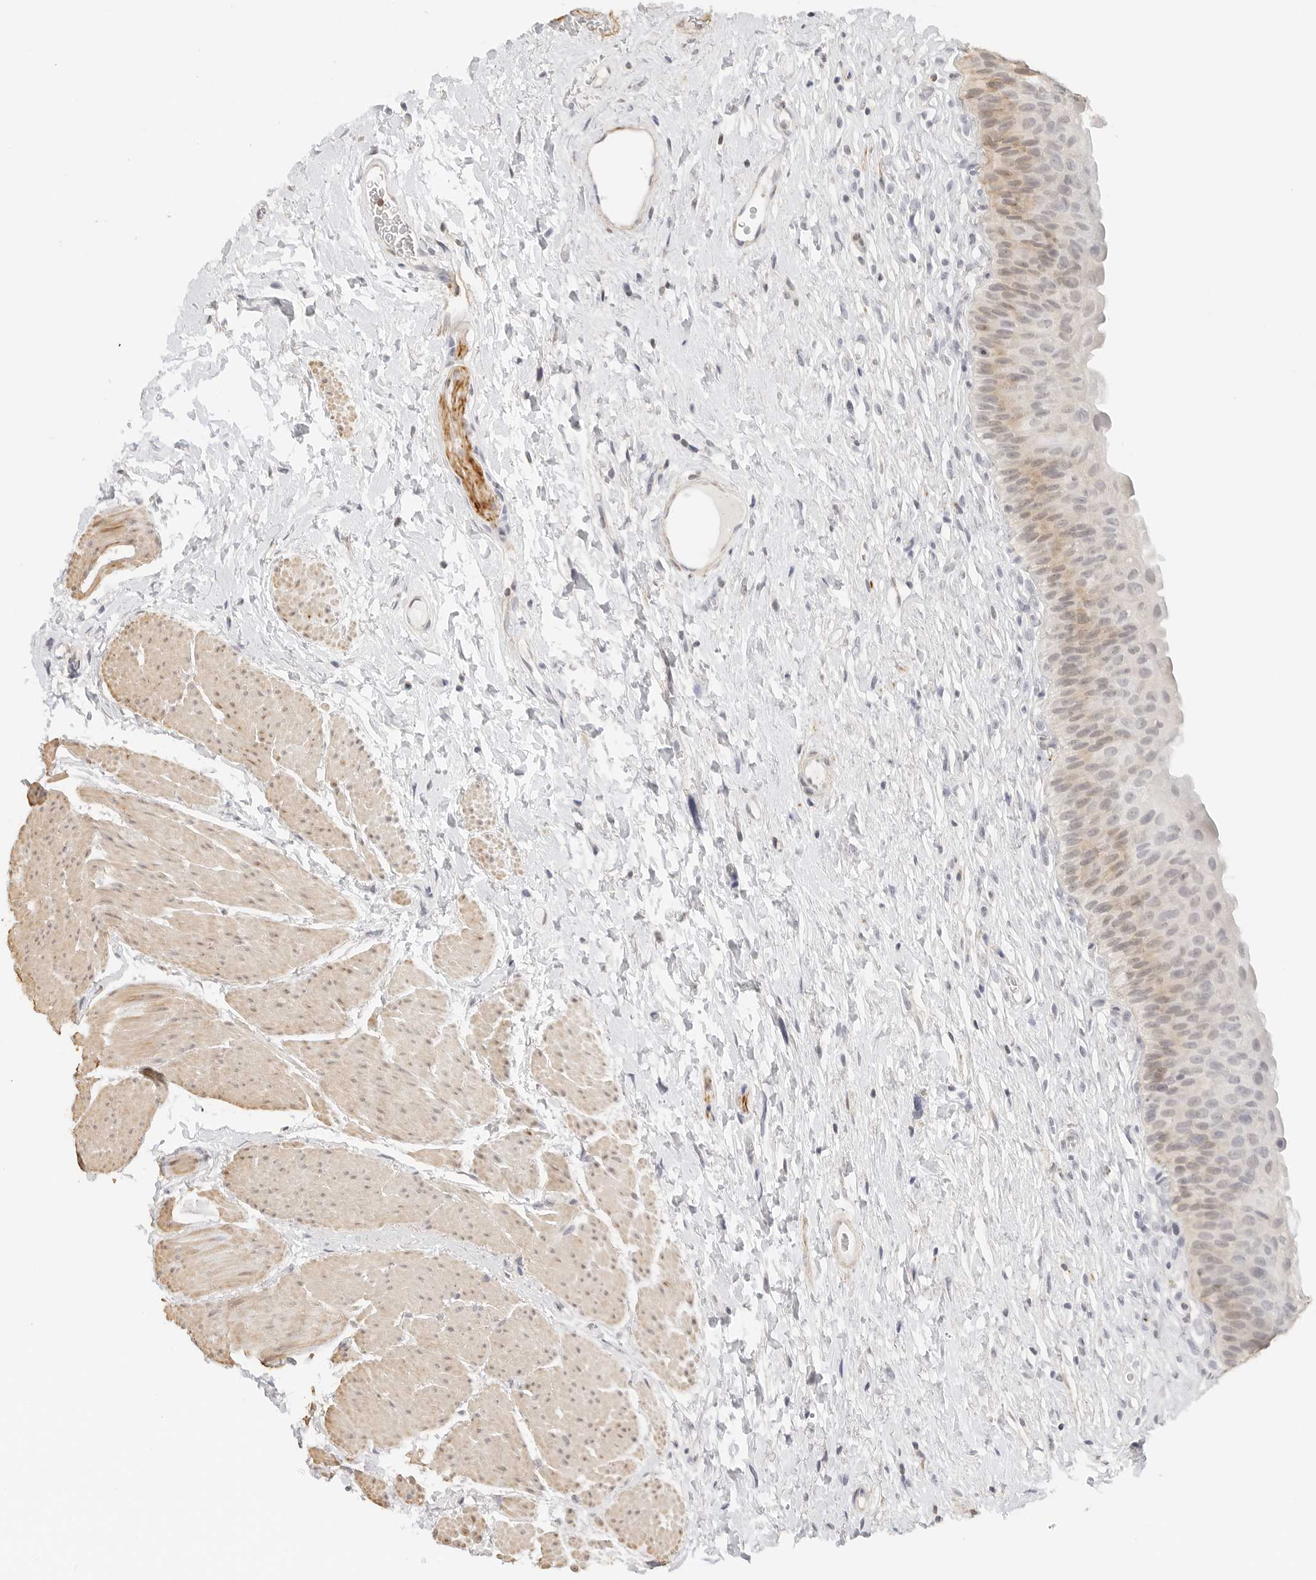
{"staining": {"intensity": "moderate", "quantity": "25%-75%", "location": "cytoplasmic/membranous"}, "tissue": "urinary bladder", "cell_type": "Urothelial cells", "image_type": "normal", "snomed": [{"axis": "morphology", "description": "Normal tissue, NOS"}, {"axis": "topography", "description": "Urinary bladder"}], "caption": "A photomicrograph of urinary bladder stained for a protein shows moderate cytoplasmic/membranous brown staining in urothelial cells.", "gene": "PCDH19", "patient": {"sex": "male", "age": 74}}